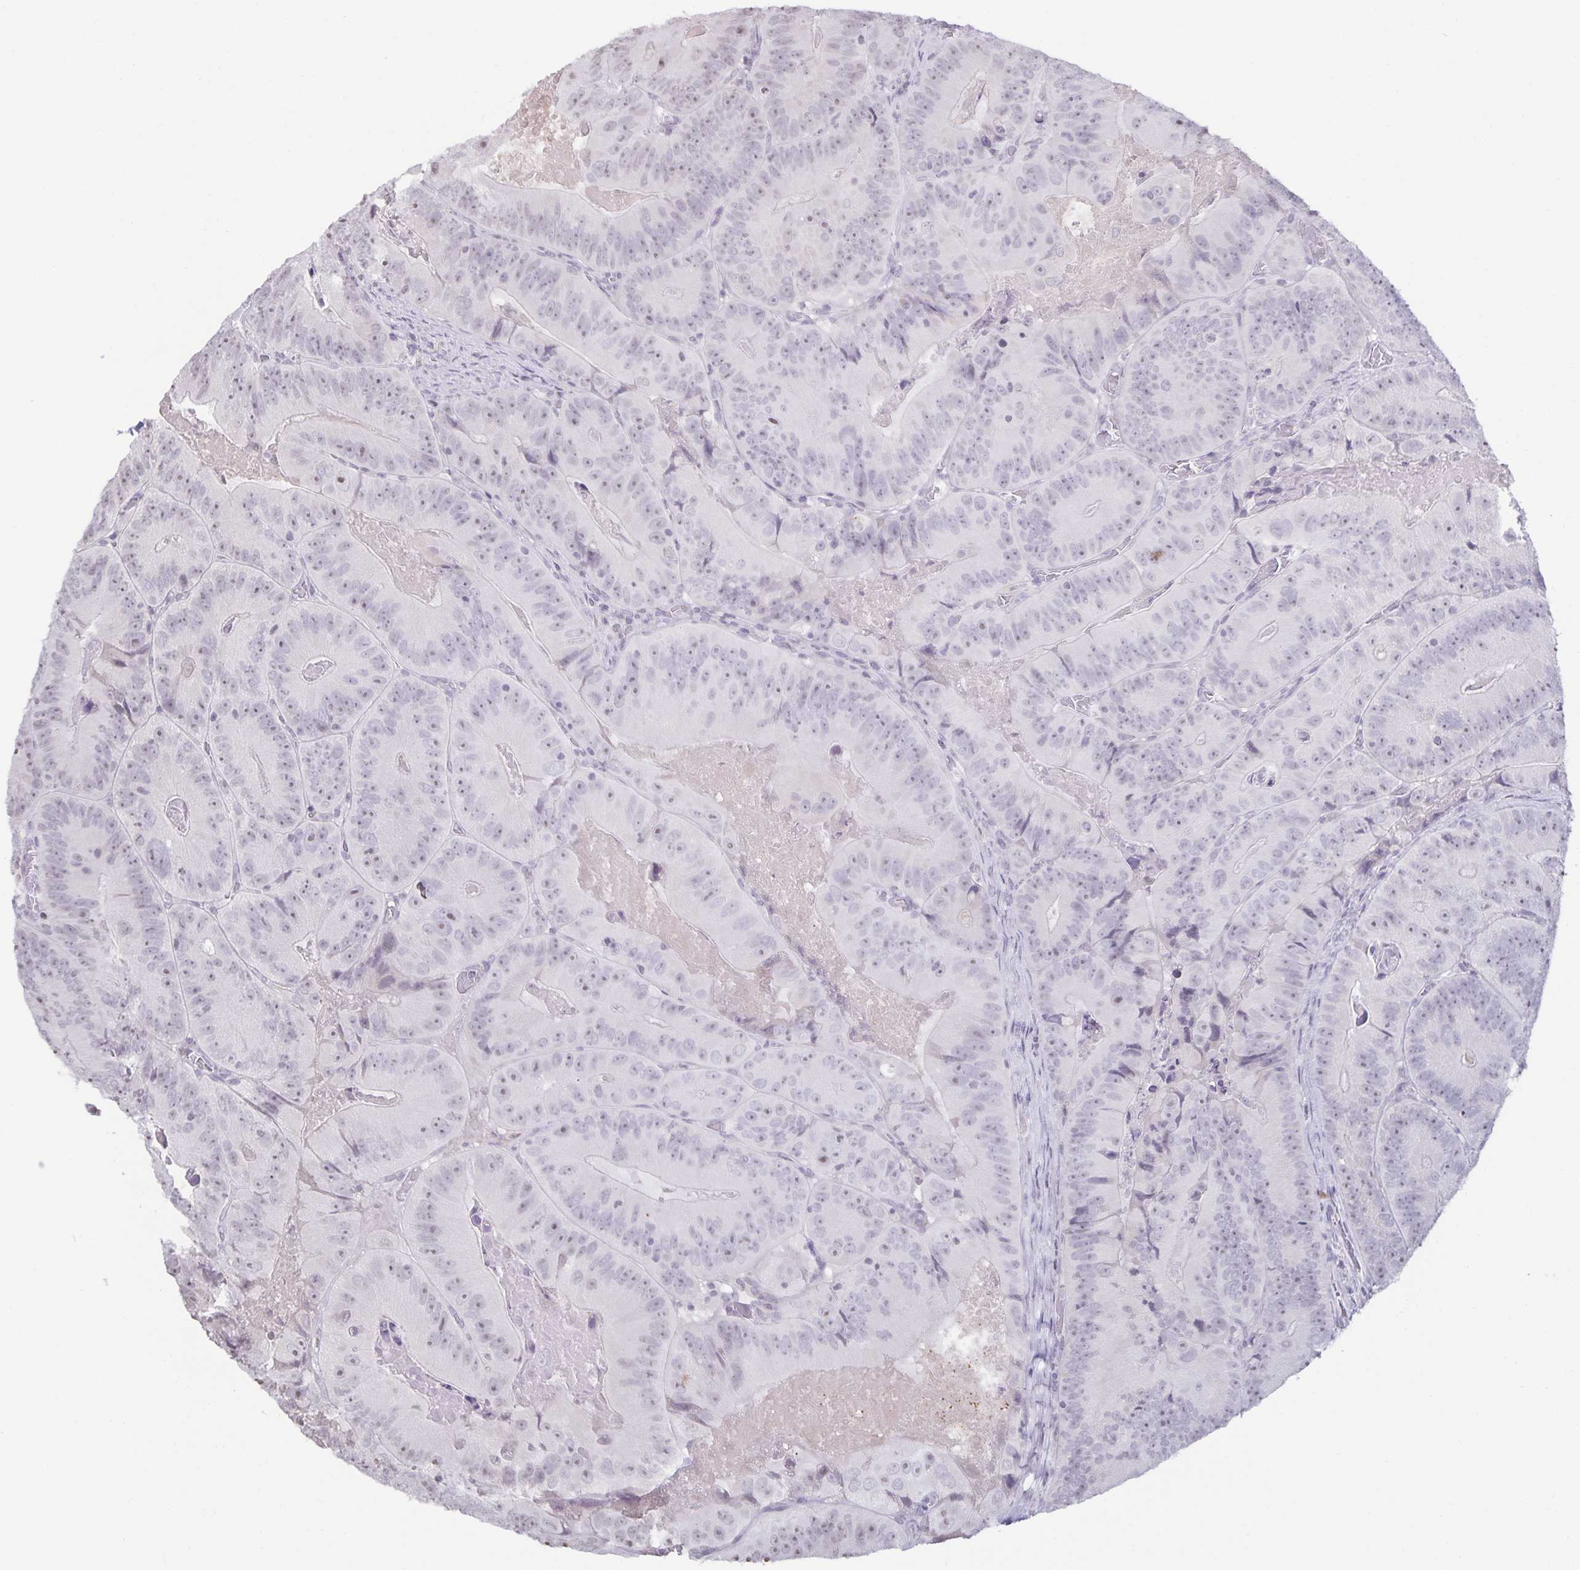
{"staining": {"intensity": "negative", "quantity": "none", "location": "none"}, "tissue": "colorectal cancer", "cell_type": "Tumor cells", "image_type": "cancer", "snomed": [{"axis": "morphology", "description": "Adenocarcinoma, NOS"}, {"axis": "topography", "description": "Colon"}], "caption": "The histopathology image shows no significant expression in tumor cells of colorectal adenocarcinoma.", "gene": "AQP4", "patient": {"sex": "female", "age": 86}}